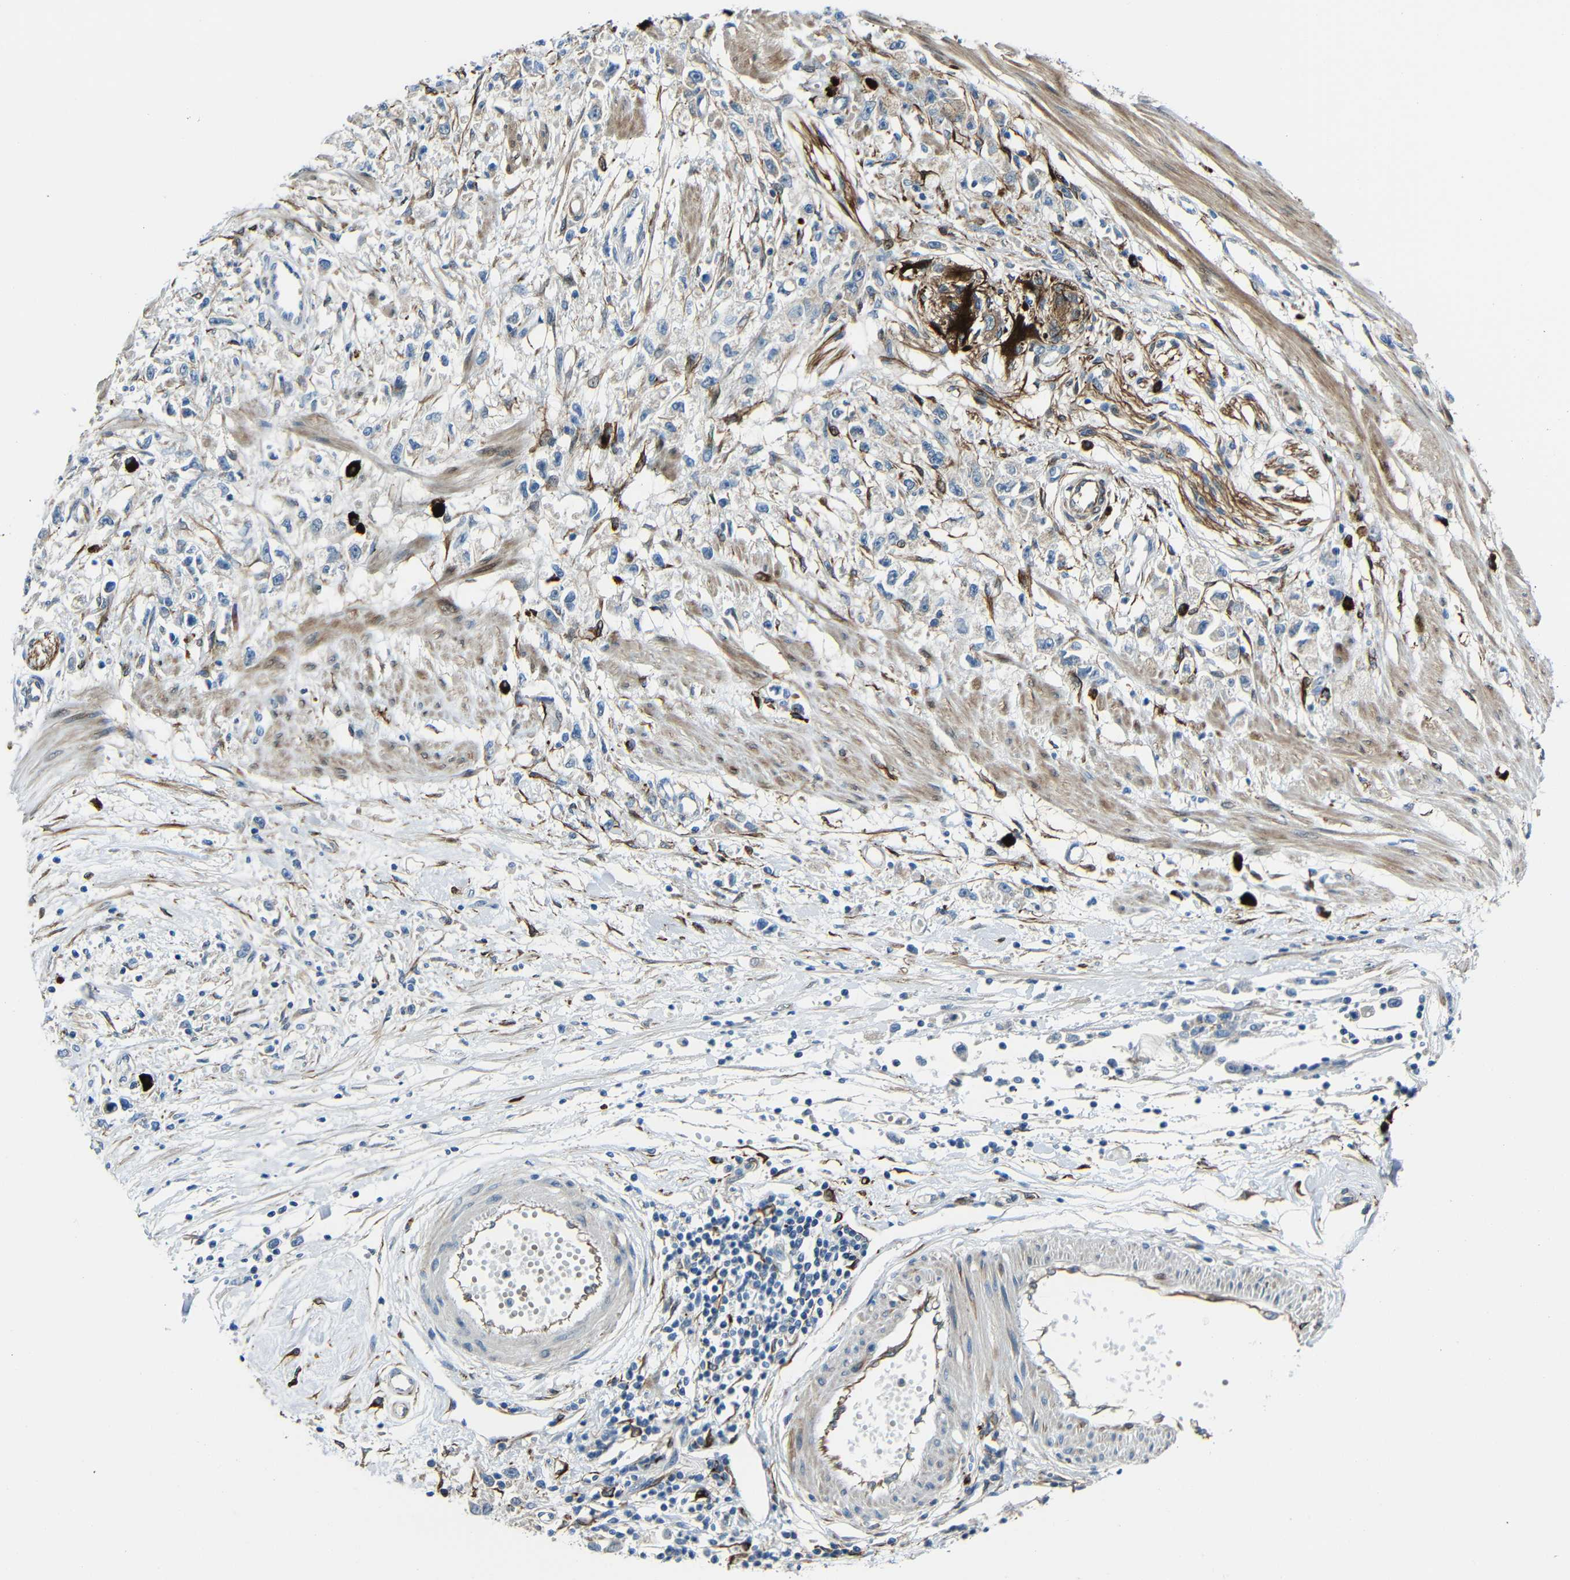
{"staining": {"intensity": "strong", "quantity": "<25%", "location": "cytoplasmic/membranous,nuclear"}, "tissue": "stomach cancer", "cell_type": "Tumor cells", "image_type": "cancer", "snomed": [{"axis": "morphology", "description": "Adenocarcinoma, NOS"}, {"axis": "topography", "description": "Stomach"}], "caption": "A micrograph of human stomach cancer stained for a protein exhibits strong cytoplasmic/membranous and nuclear brown staining in tumor cells.", "gene": "DCLK1", "patient": {"sex": "female", "age": 59}}